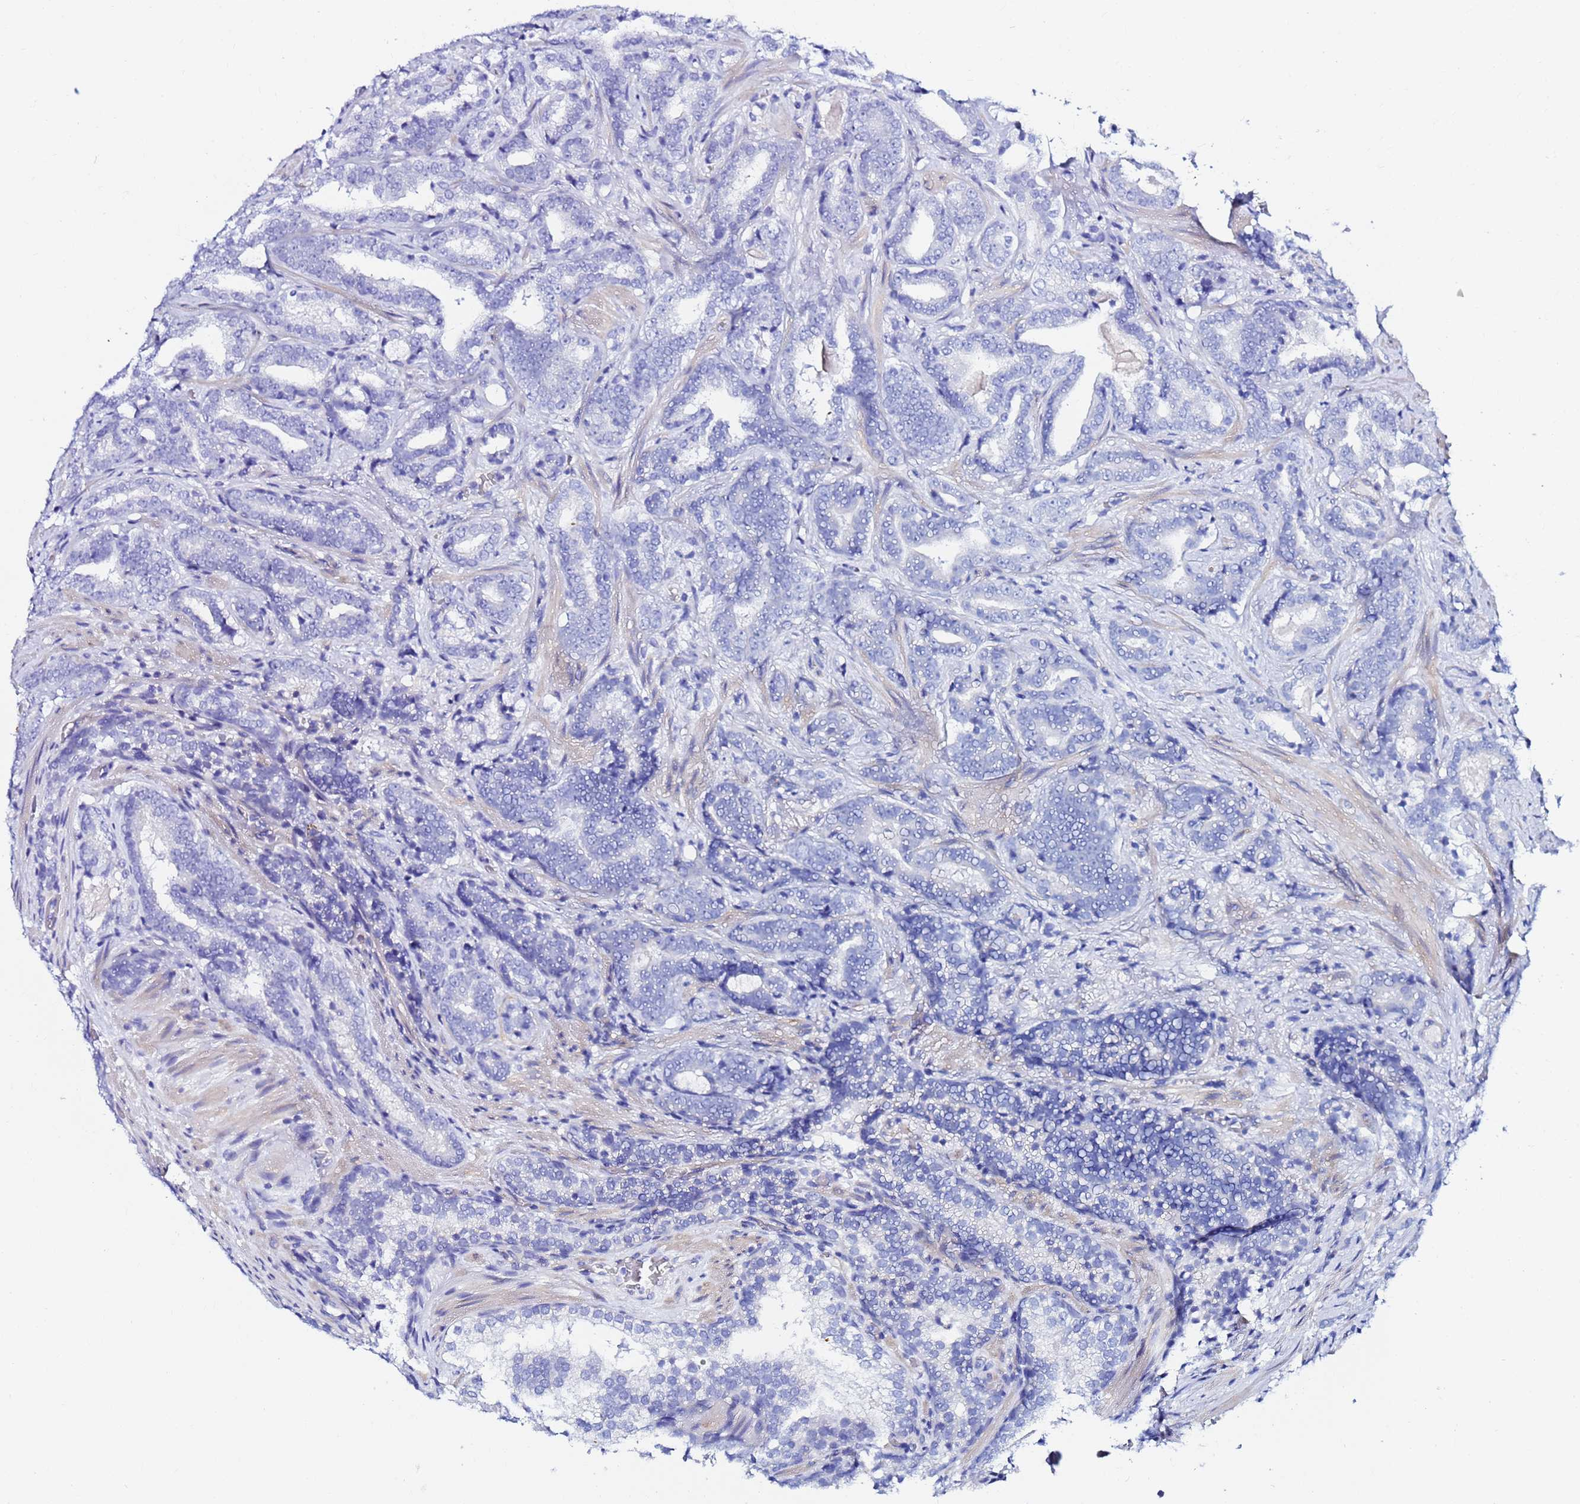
{"staining": {"intensity": "negative", "quantity": "none", "location": "none"}, "tissue": "prostate cancer", "cell_type": "Tumor cells", "image_type": "cancer", "snomed": [{"axis": "morphology", "description": "Adenocarcinoma, Low grade"}, {"axis": "topography", "description": "Prostate"}], "caption": "DAB (3,3'-diaminobenzidine) immunohistochemical staining of human low-grade adenocarcinoma (prostate) reveals no significant expression in tumor cells.", "gene": "JRKL", "patient": {"sex": "male", "age": 58}}